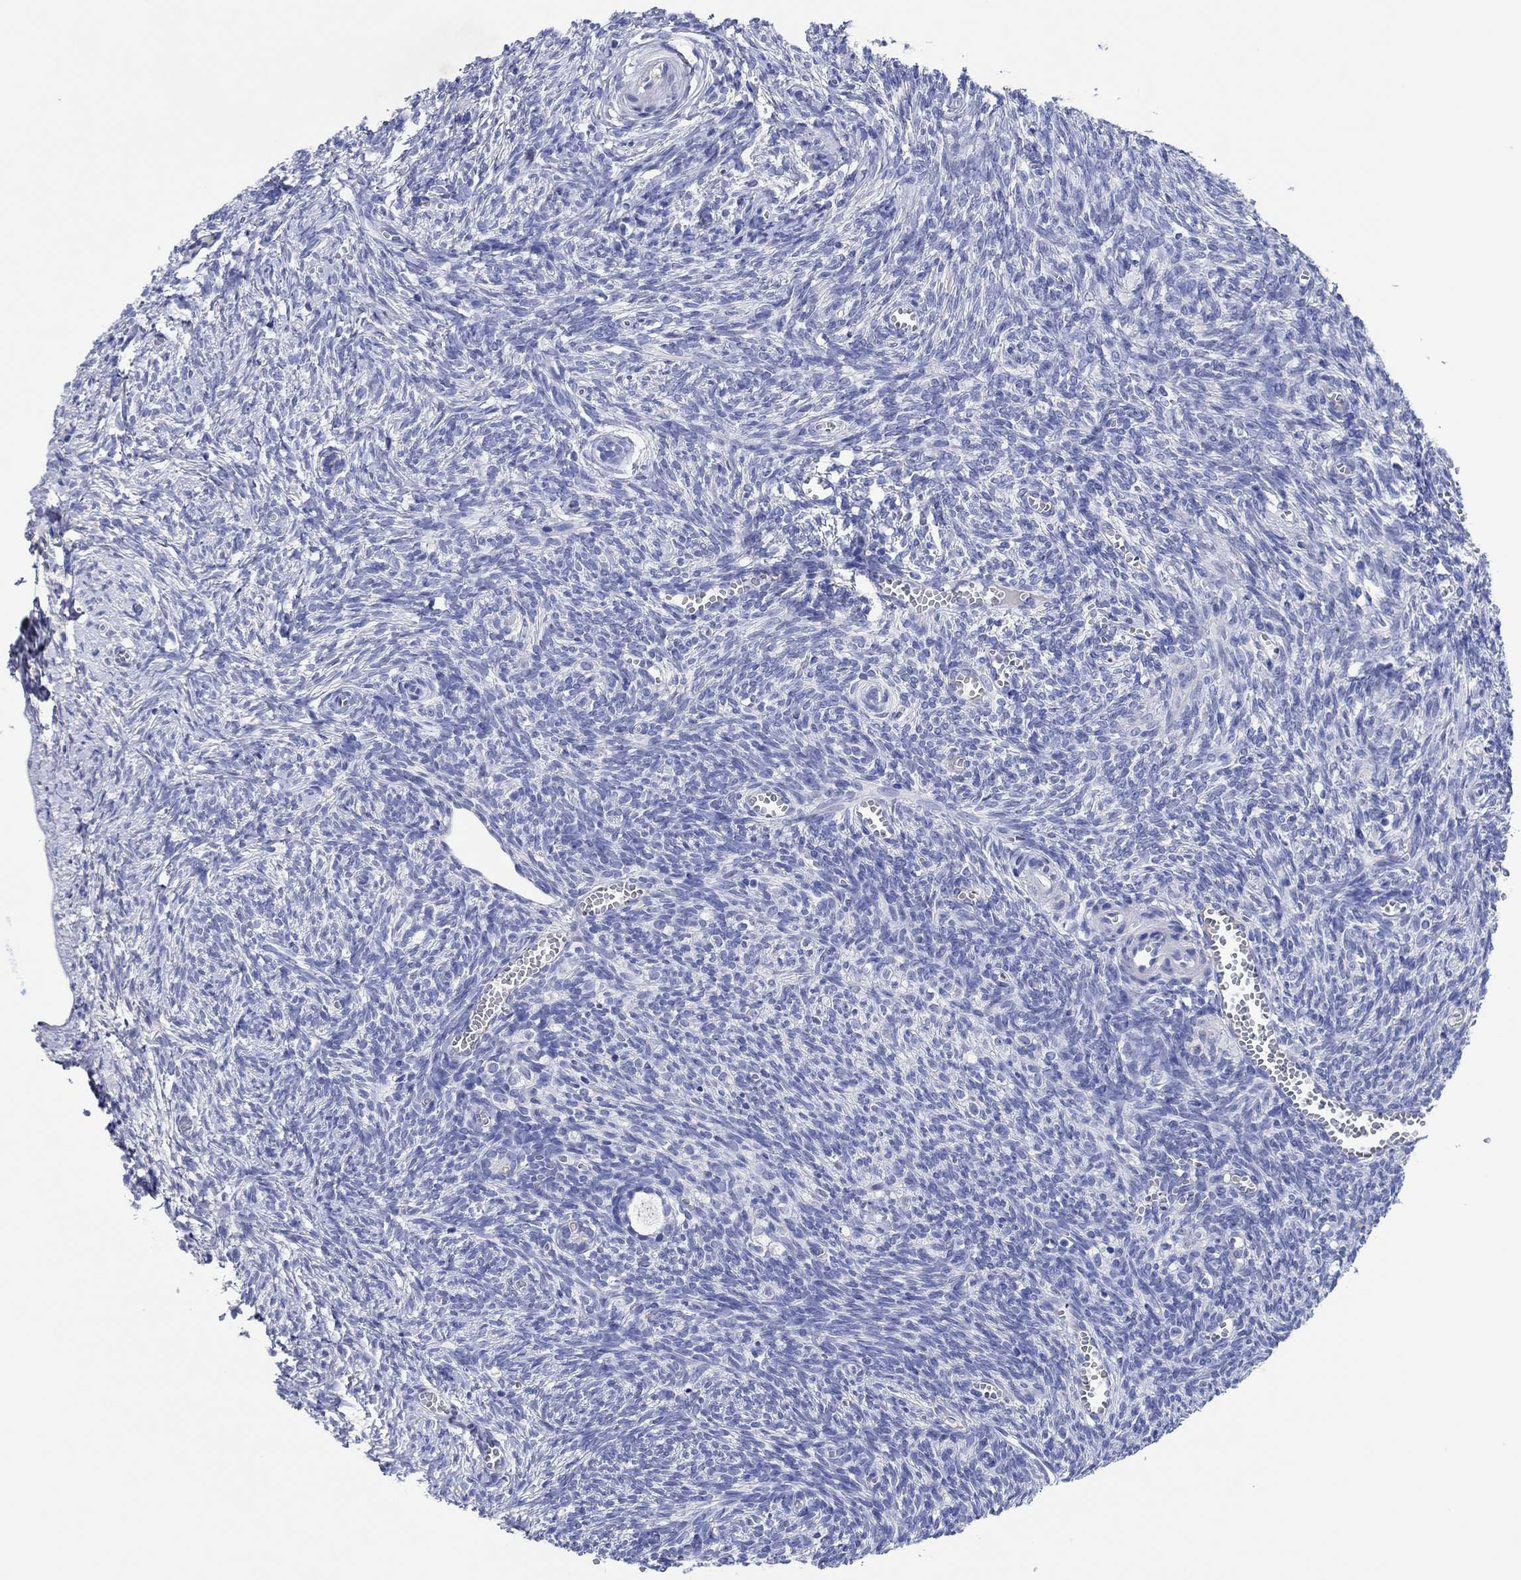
{"staining": {"intensity": "negative", "quantity": "none", "location": "none"}, "tissue": "ovary", "cell_type": "Follicle cells", "image_type": "normal", "snomed": [{"axis": "morphology", "description": "Normal tissue, NOS"}, {"axis": "topography", "description": "Ovary"}], "caption": "High power microscopy histopathology image of an immunohistochemistry micrograph of benign ovary, revealing no significant positivity in follicle cells. Nuclei are stained in blue.", "gene": "CPNE6", "patient": {"sex": "female", "age": 43}}